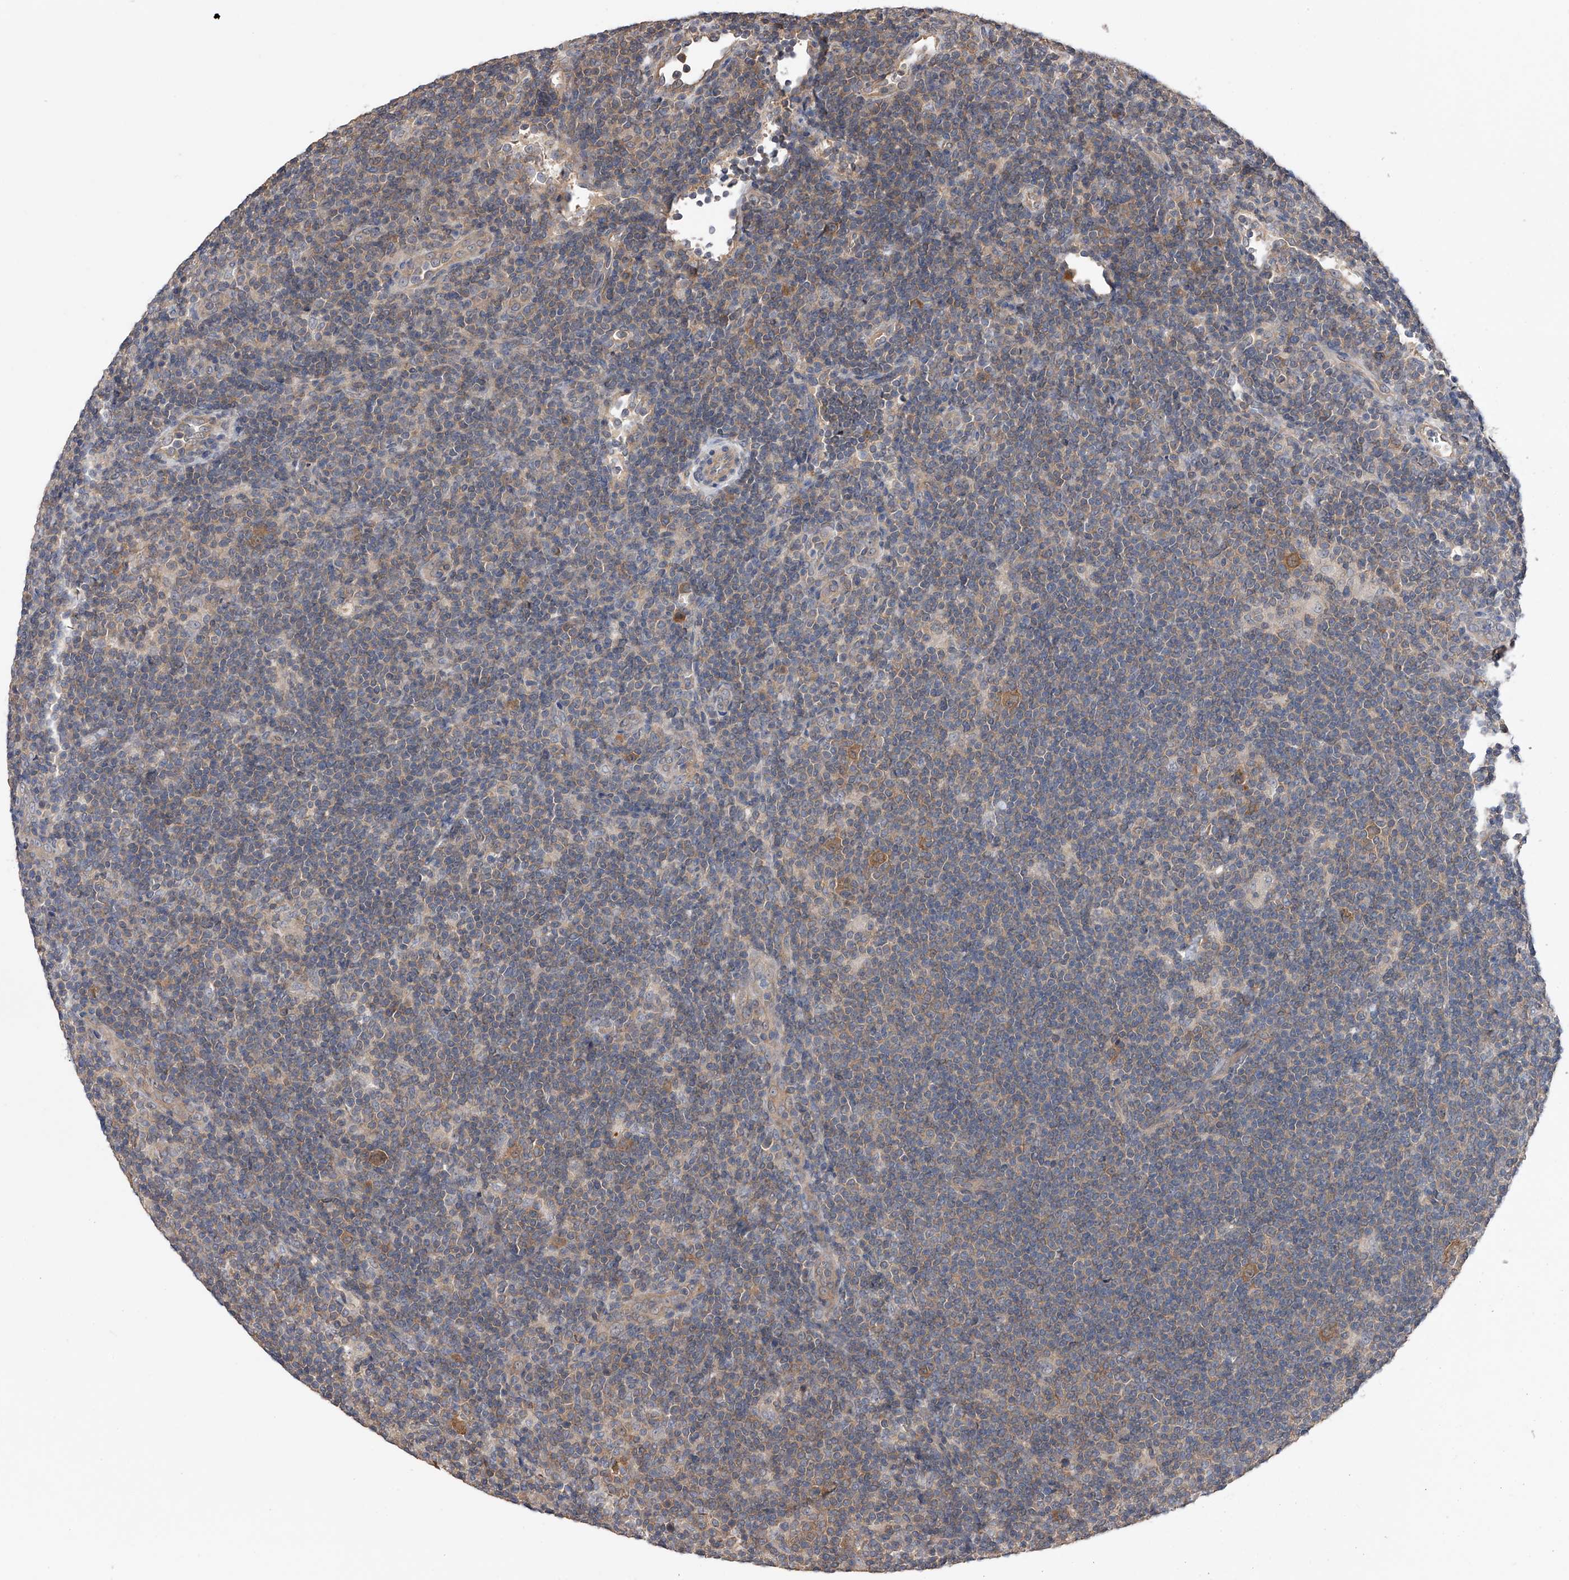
{"staining": {"intensity": "moderate", "quantity": ">75%", "location": "cytoplasmic/membranous"}, "tissue": "lymphoma", "cell_type": "Tumor cells", "image_type": "cancer", "snomed": [{"axis": "morphology", "description": "Hodgkin's disease, NOS"}, {"axis": "topography", "description": "Lymph node"}], "caption": "IHC photomicrograph of neoplastic tissue: lymphoma stained using immunohistochemistry displays medium levels of moderate protein expression localized specifically in the cytoplasmic/membranous of tumor cells, appearing as a cytoplasmic/membranous brown color.", "gene": "CFAP298", "patient": {"sex": "female", "age": 57}}